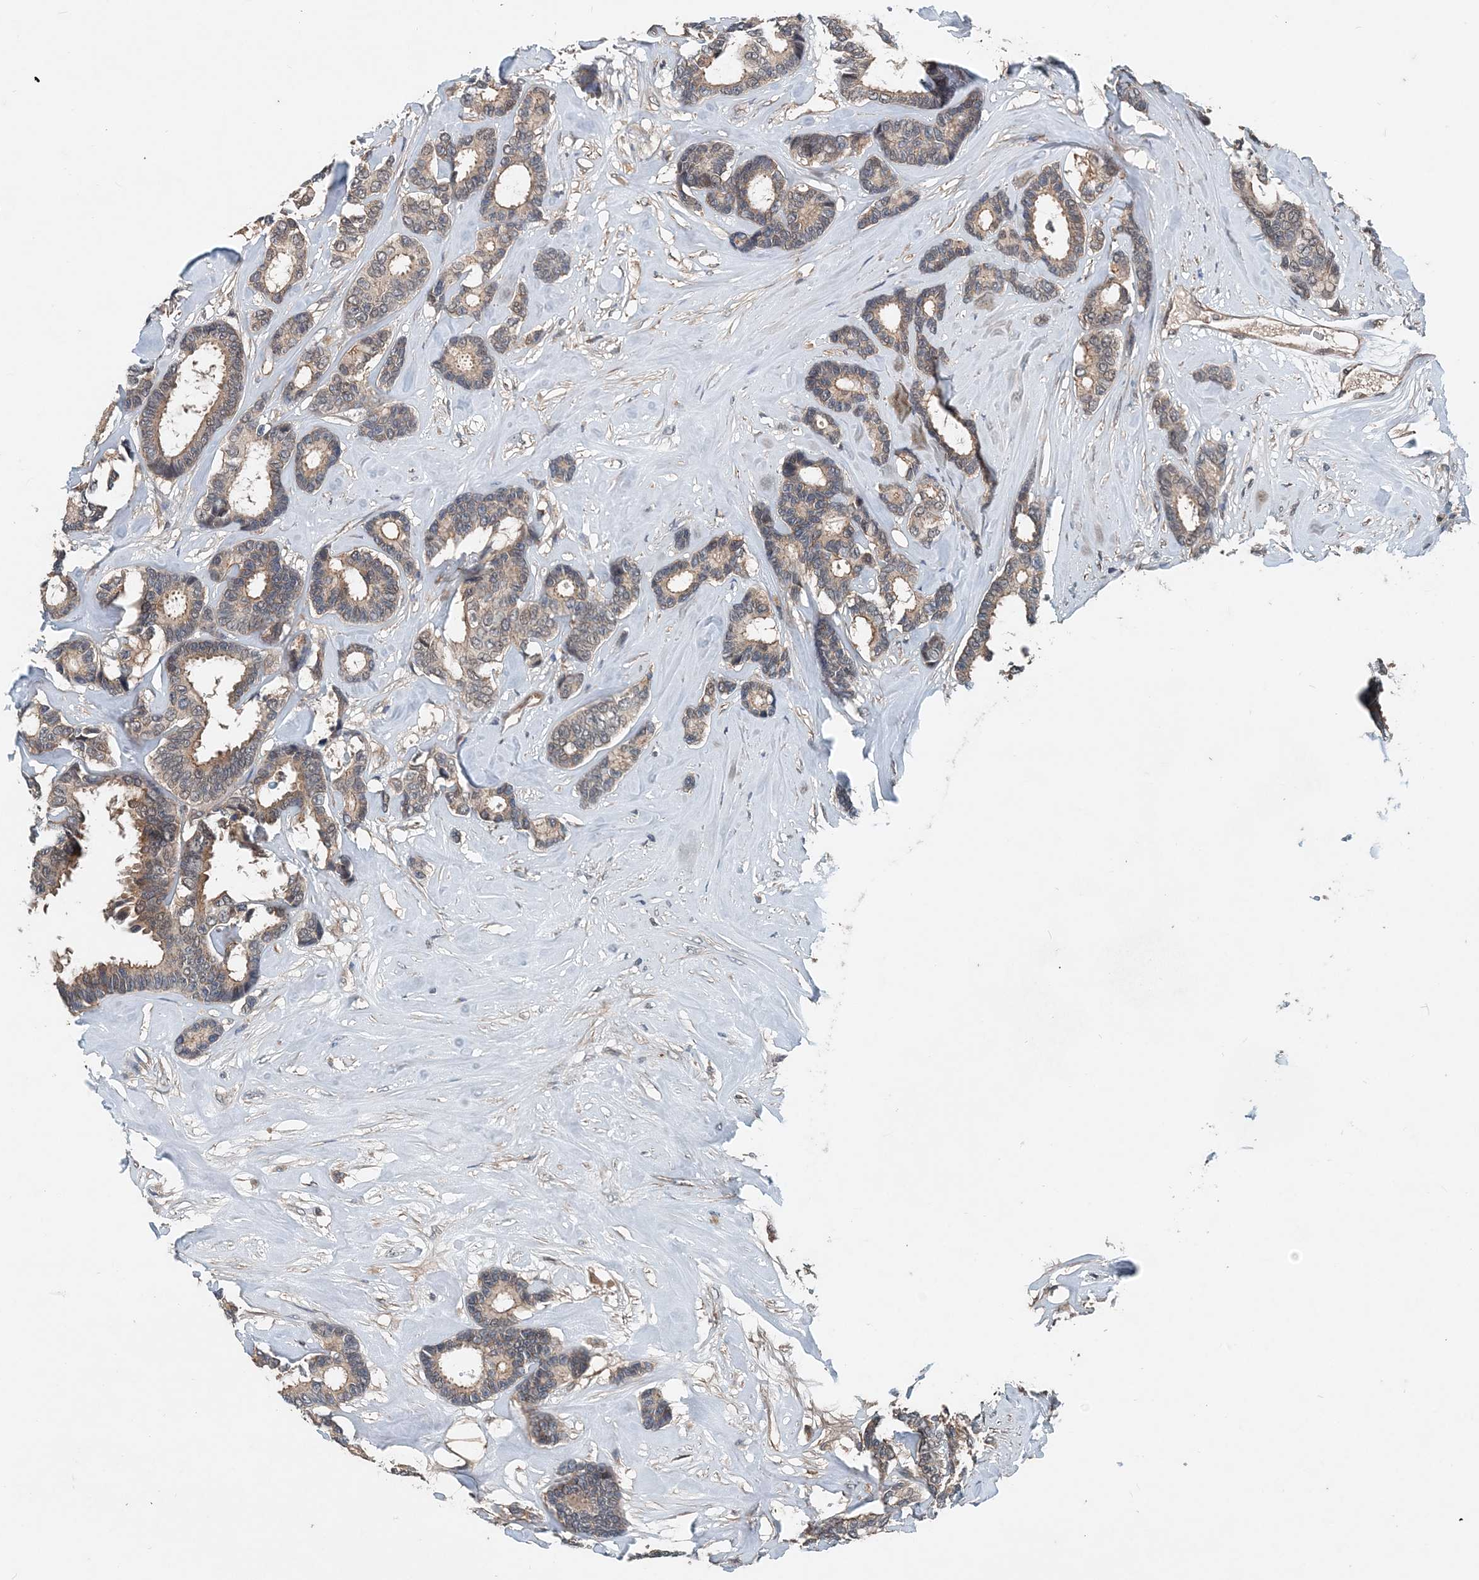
{"staining": {"intensity": "weak", "quantity": "25%-75%", "location": "cytoplasmic/membranous"}, "tissue": "breast cancer", "cell_type": "Tumor cells", "image_type": "cancer", "snomed": [{"axis": "morphology", "description": "Duct carcinoma"}, {"axis": "topography", "description": "Breast"}], "caption": "High-power microscopy captured an immunohistochemistry histopathology image of breast cancer (invasive ductal carcinoma), revealing weak cytoplasmic/membranous staining in about 25%-75% of tumor cells. Immunohistochemistry stains the protein in brown and the nuclei are stained blue.", "gene": "SMPD3", "patient": {"sex": "female", "age": 87}}